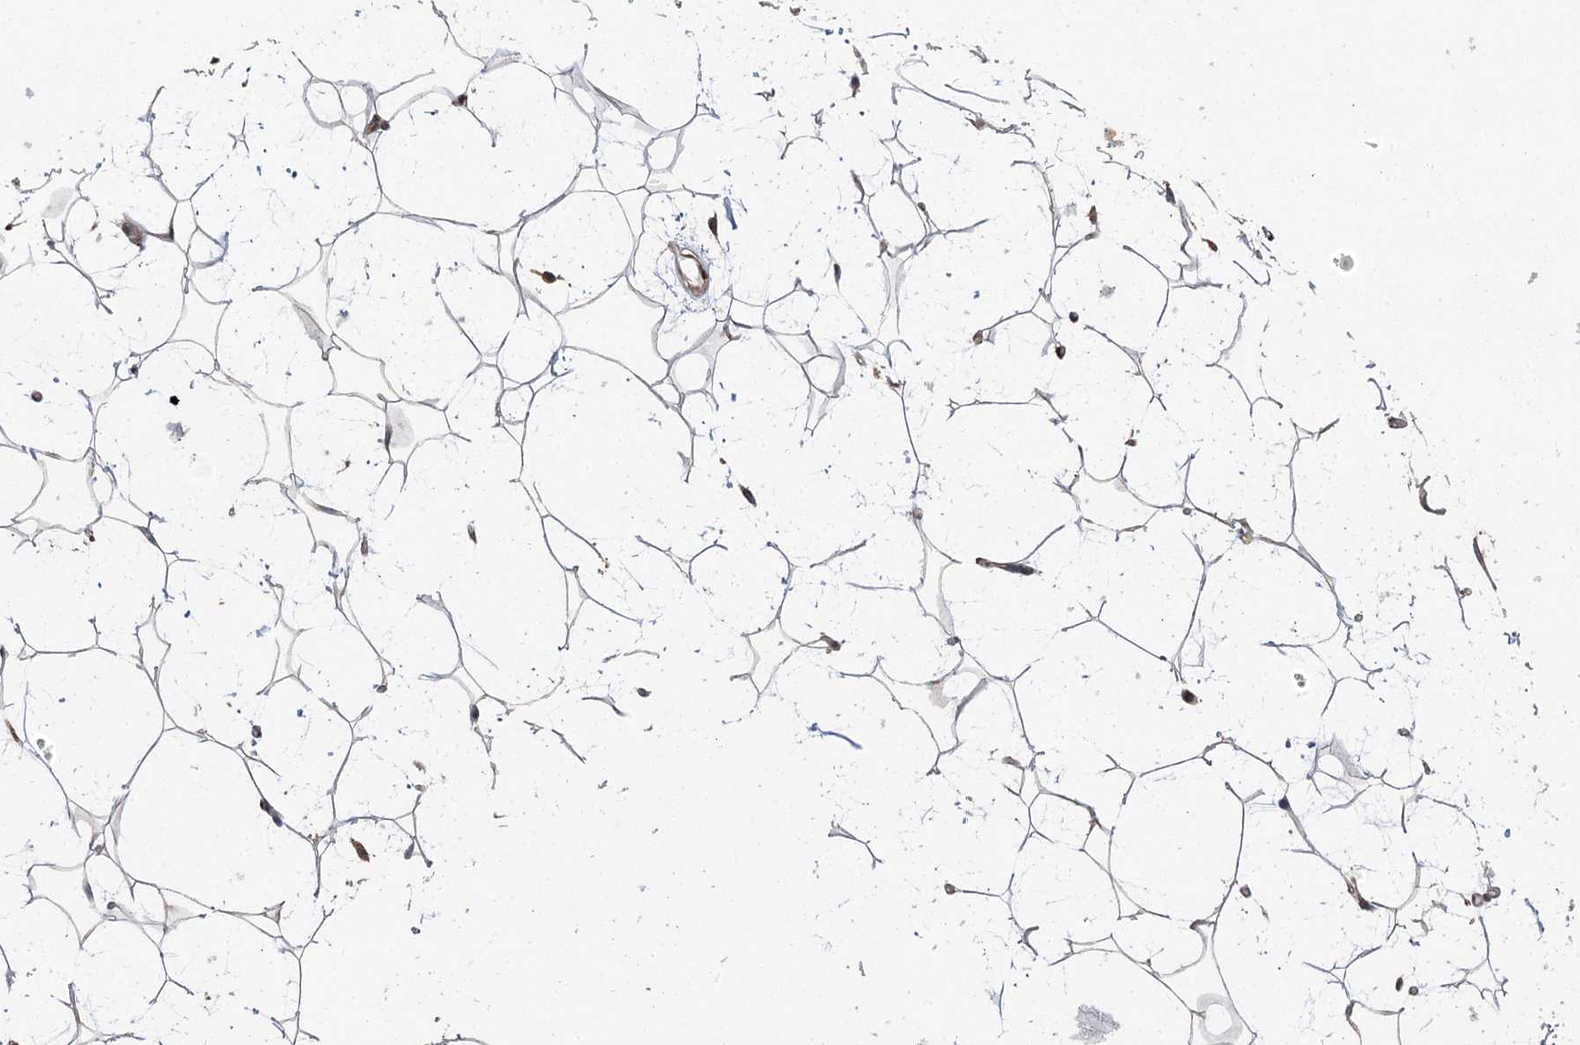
{"staining": {"intensity": "weak", "quantity": ">75%", "location": "cytoplasmic/membranous,nuclear"}, "tissue": "adipose tissue", "cell_type": "Adipocytes", "image_type": "normal", "snomed": [{"axis": "morphology", "description": "Normal tissue, NOS"}, {"axis": "topography", "description": "Breast"}], "caption": "A brown stain highlights weak cytoplasmic/membranous,nuclear expression of a protein in adipocytes of normal adipose tissue.", "gene": "C12orf4", "patient": {"sex": "female", "age": 26}}